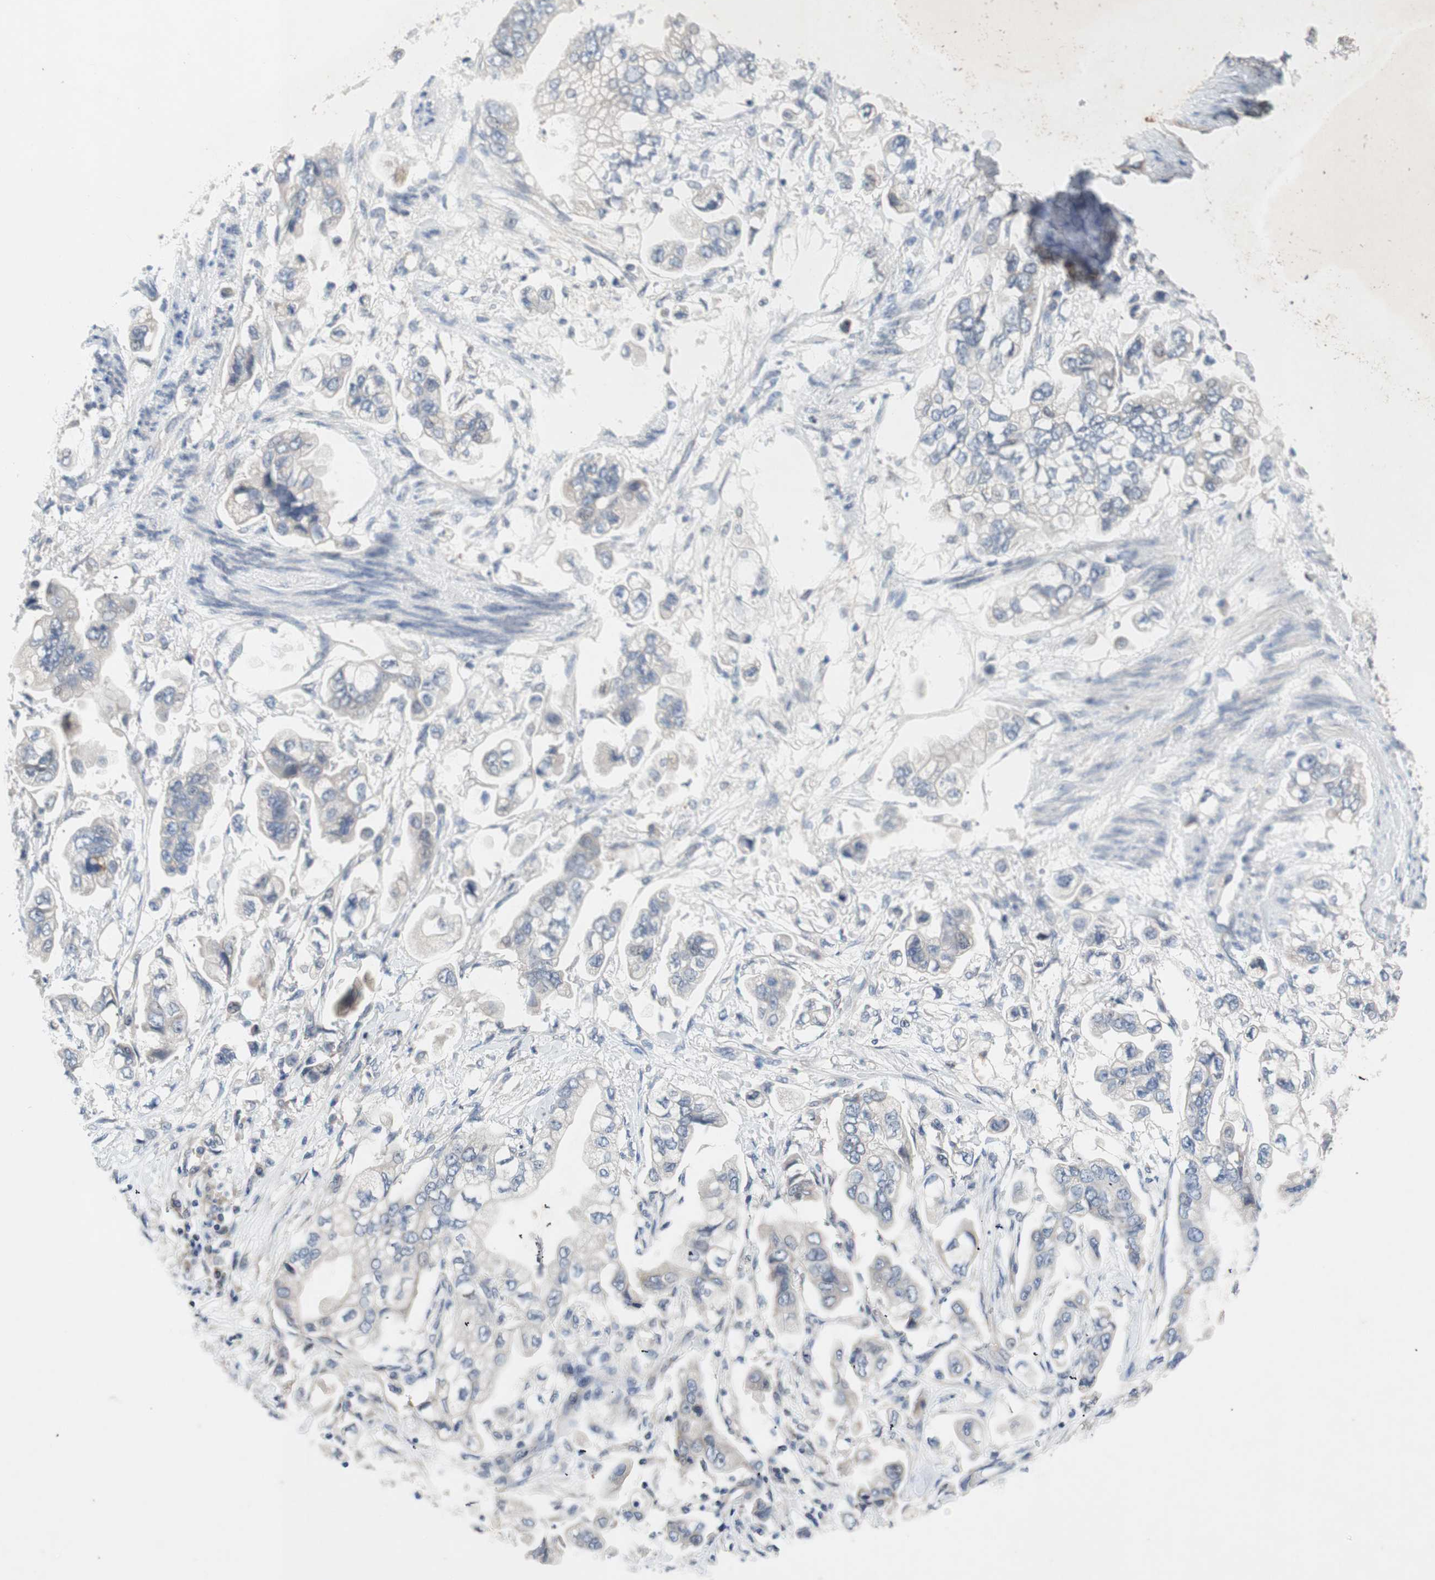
{"staining": {"intensity": "weak", "quantity": "<25%", "location": "cytoplasmic/membranous"}, "tissue": "stomach cancer", "cell_type": "Tumor cells", "image_type": "cancer", "snomed": [{"axis": "morphology", "description": "Adenocarcinoma, NOS"}, {"axis": "topography", "description": "Stomach"}], "caption": "Immunohistochemistry (IHC) of human adenocarcinoma (stomach) reveals no staining in tumor cells.", "gene": "RELB", "patient": {"sex": "male", "age": 62}}